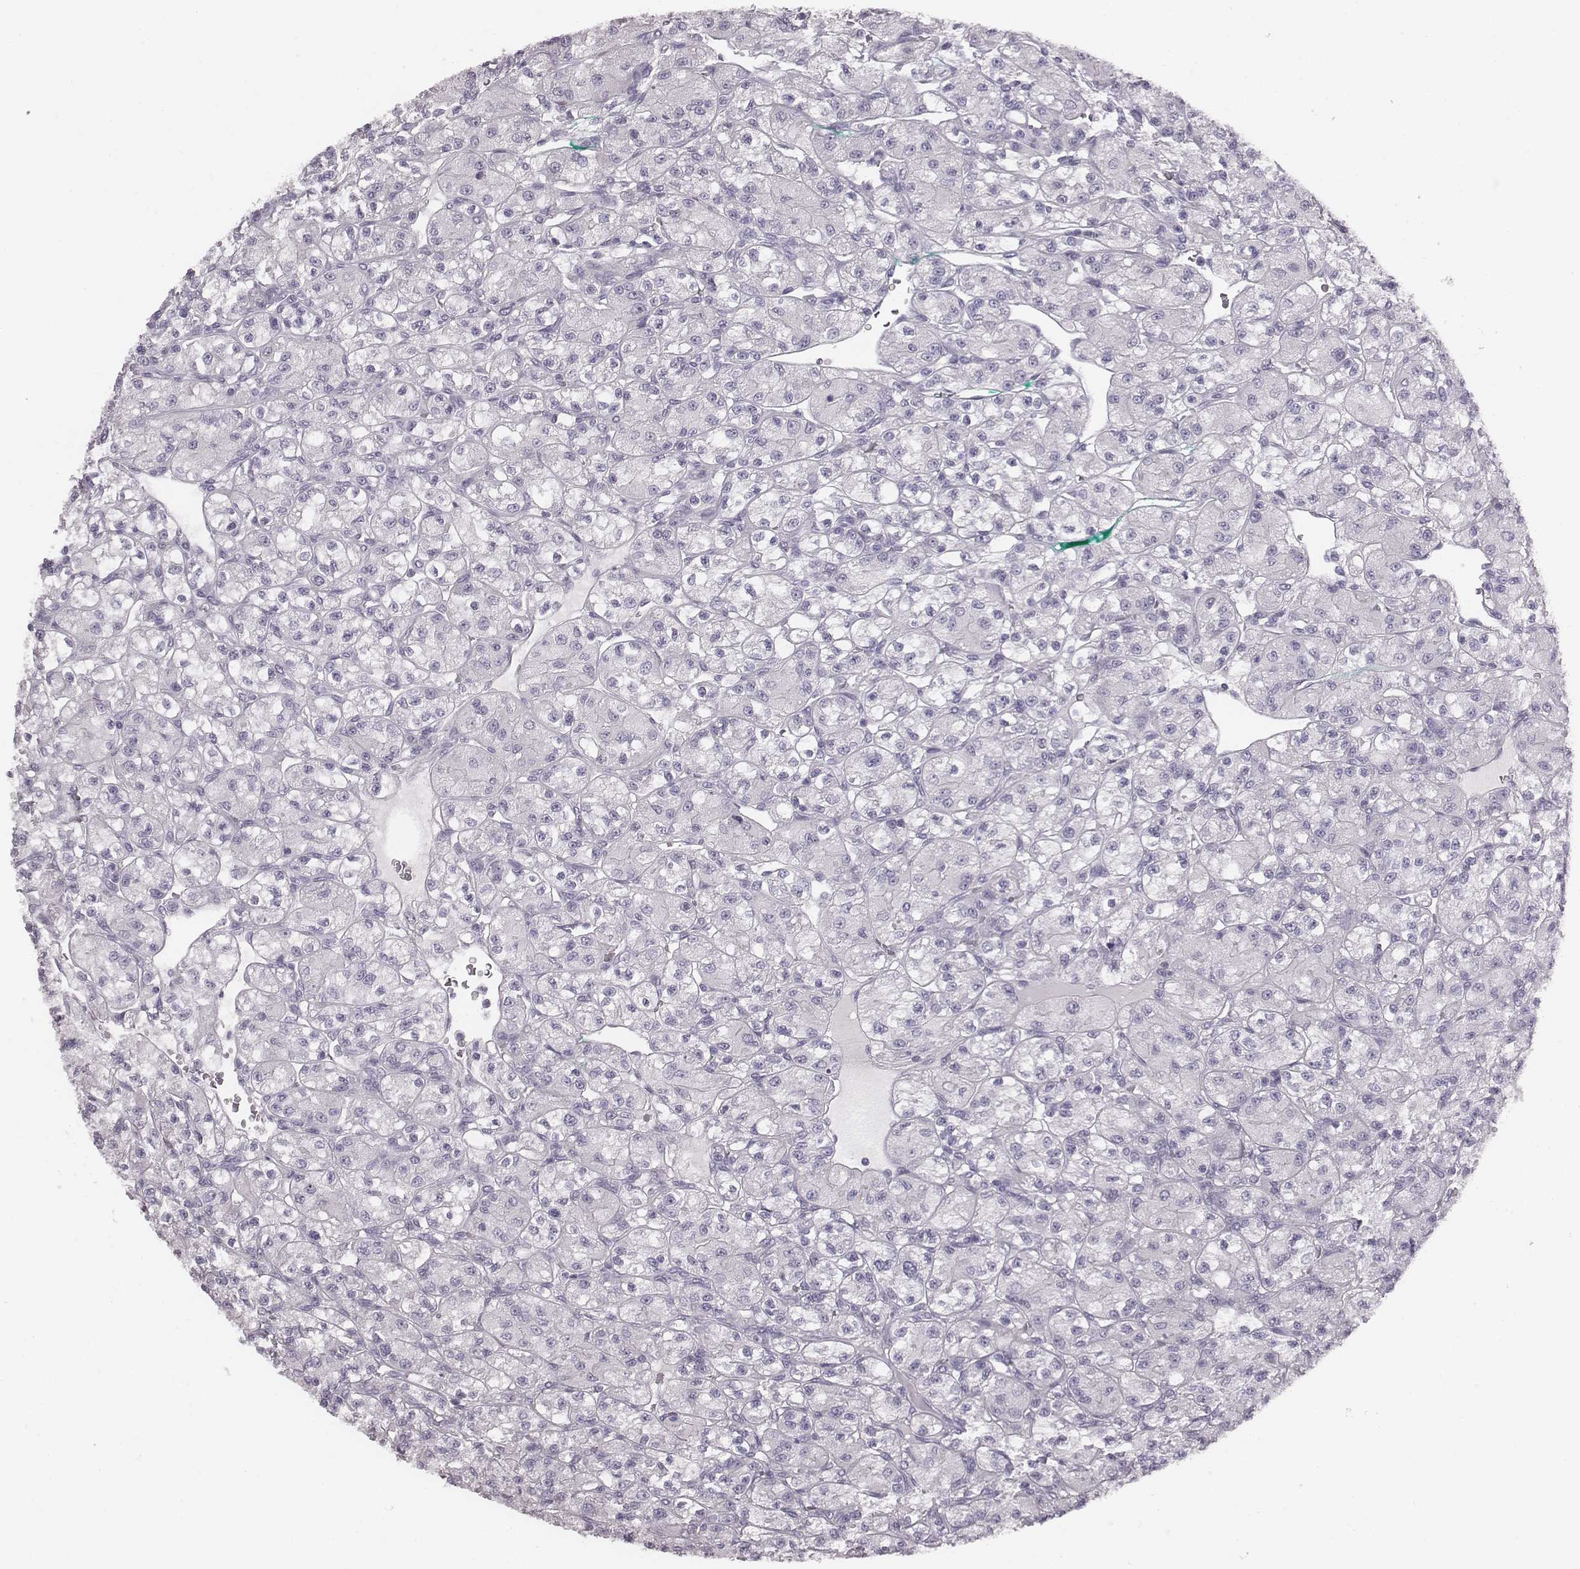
{"staining": {"intensity": "negative", "quantity": "none", "location": "none"}, "tissue": "renal cancer", "cell_type": "Tumor cells", "image_type": "cancer", "snomed": [{"axis": "morphology", "description": "Adenocarcinoma, NOS"}, {"axis": "topography", "description": "Kidney"}], "caption": "Tumor cells show no significant protein staining in adenocarcinoma (renal).", "gene": "PDE8B", "patient": {"sex": "female", "age": 70}}